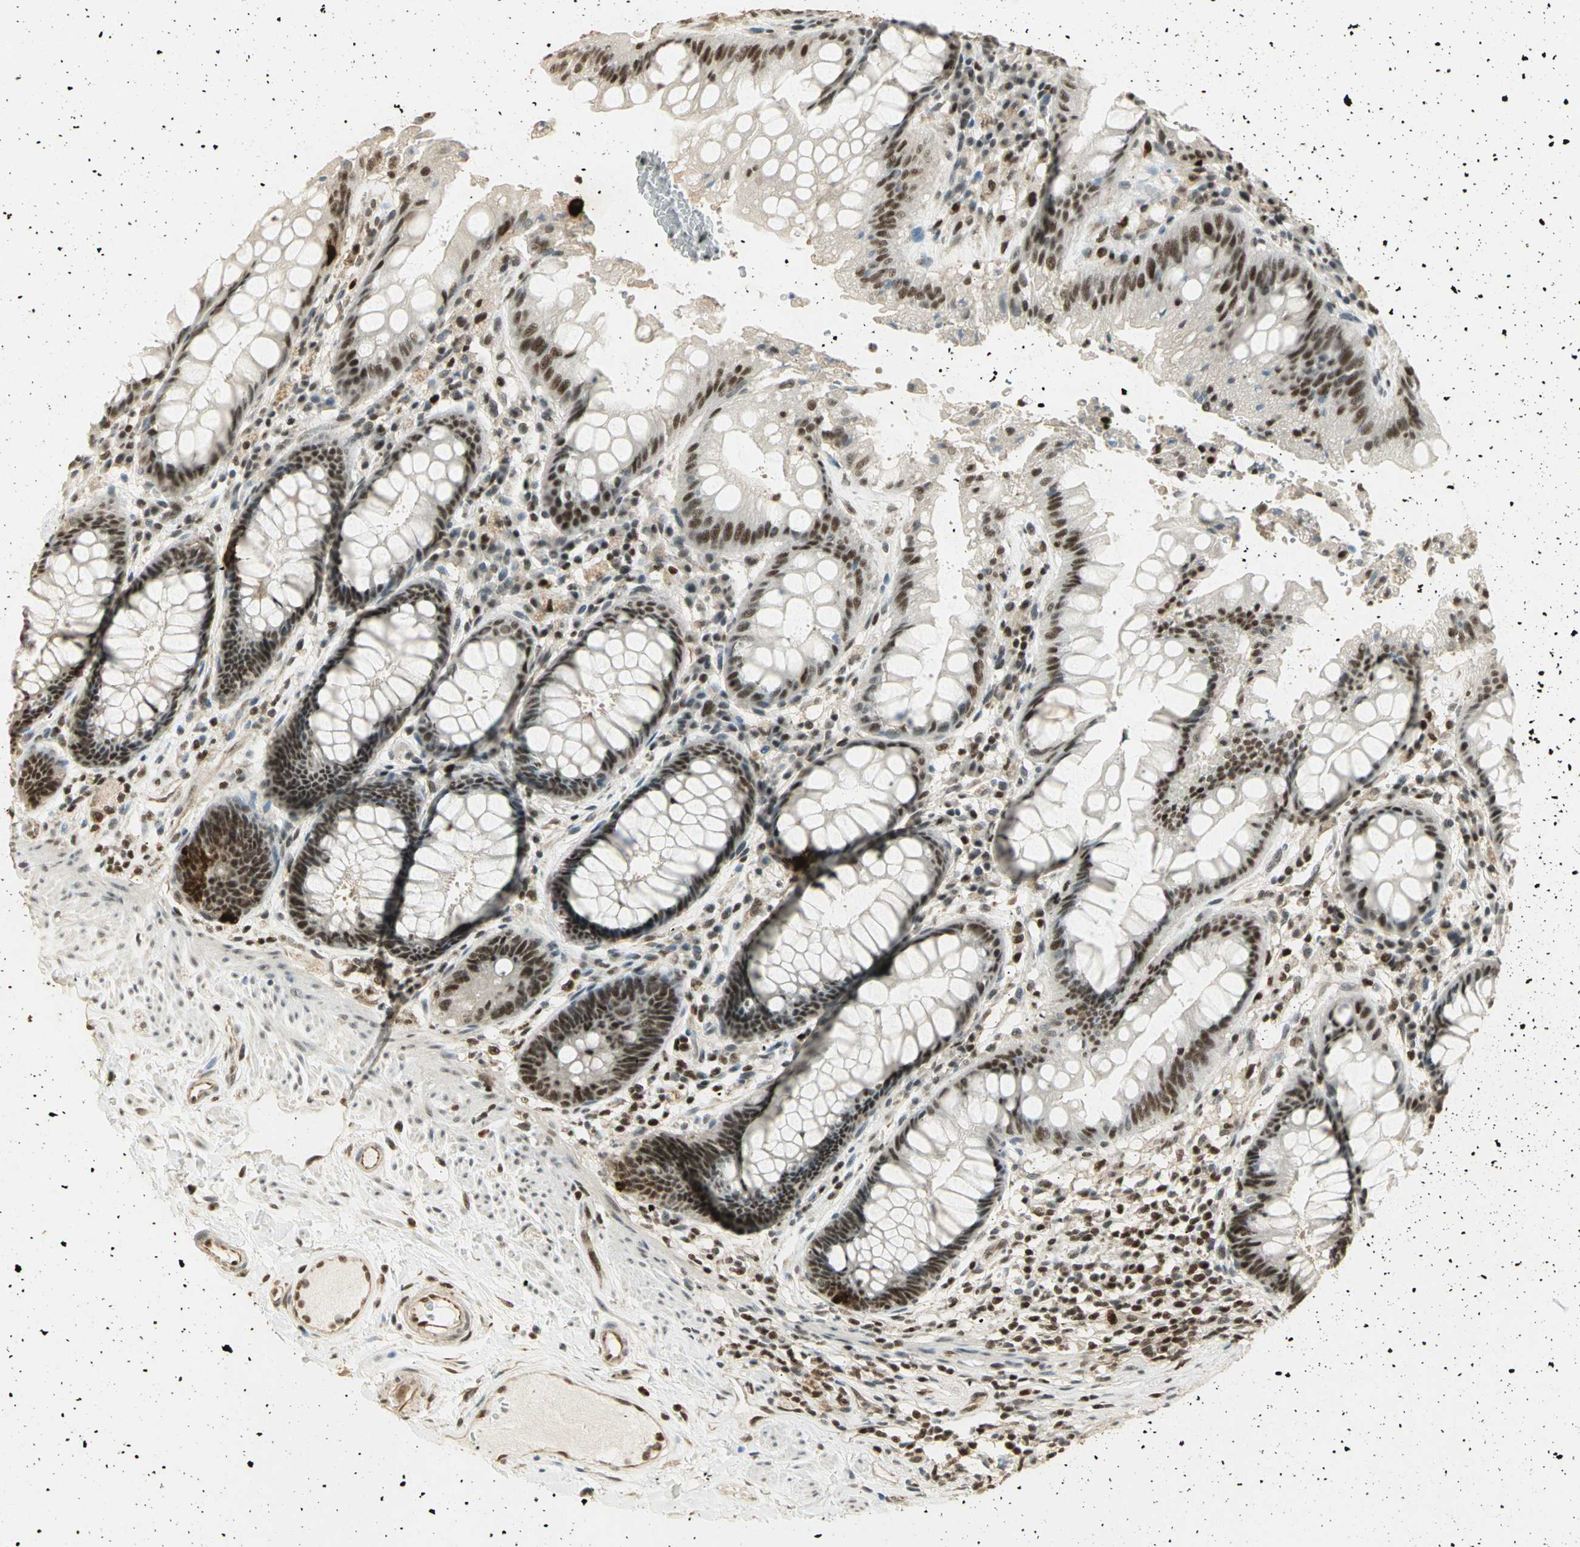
{"staining": {"intensity": "strong", "quantity": ">75%", "location": "nuclear"}, "tissue": "rectum", "cell_type": "Glandular cells", "image_type": "normal", "snomed": [{"axis": "morphology", "description": "Normal tissue, NOS"}, {"axis": "topography", "description": "Rectum"}], "caption": "An IHC histopathology image of unremarkable tissue is shown. Protein staining in brown highlights strong nuclear positivity in rectum within glandular cells.", "gene": "ELF1", "patient": {"sex": "female", "age": 46}}